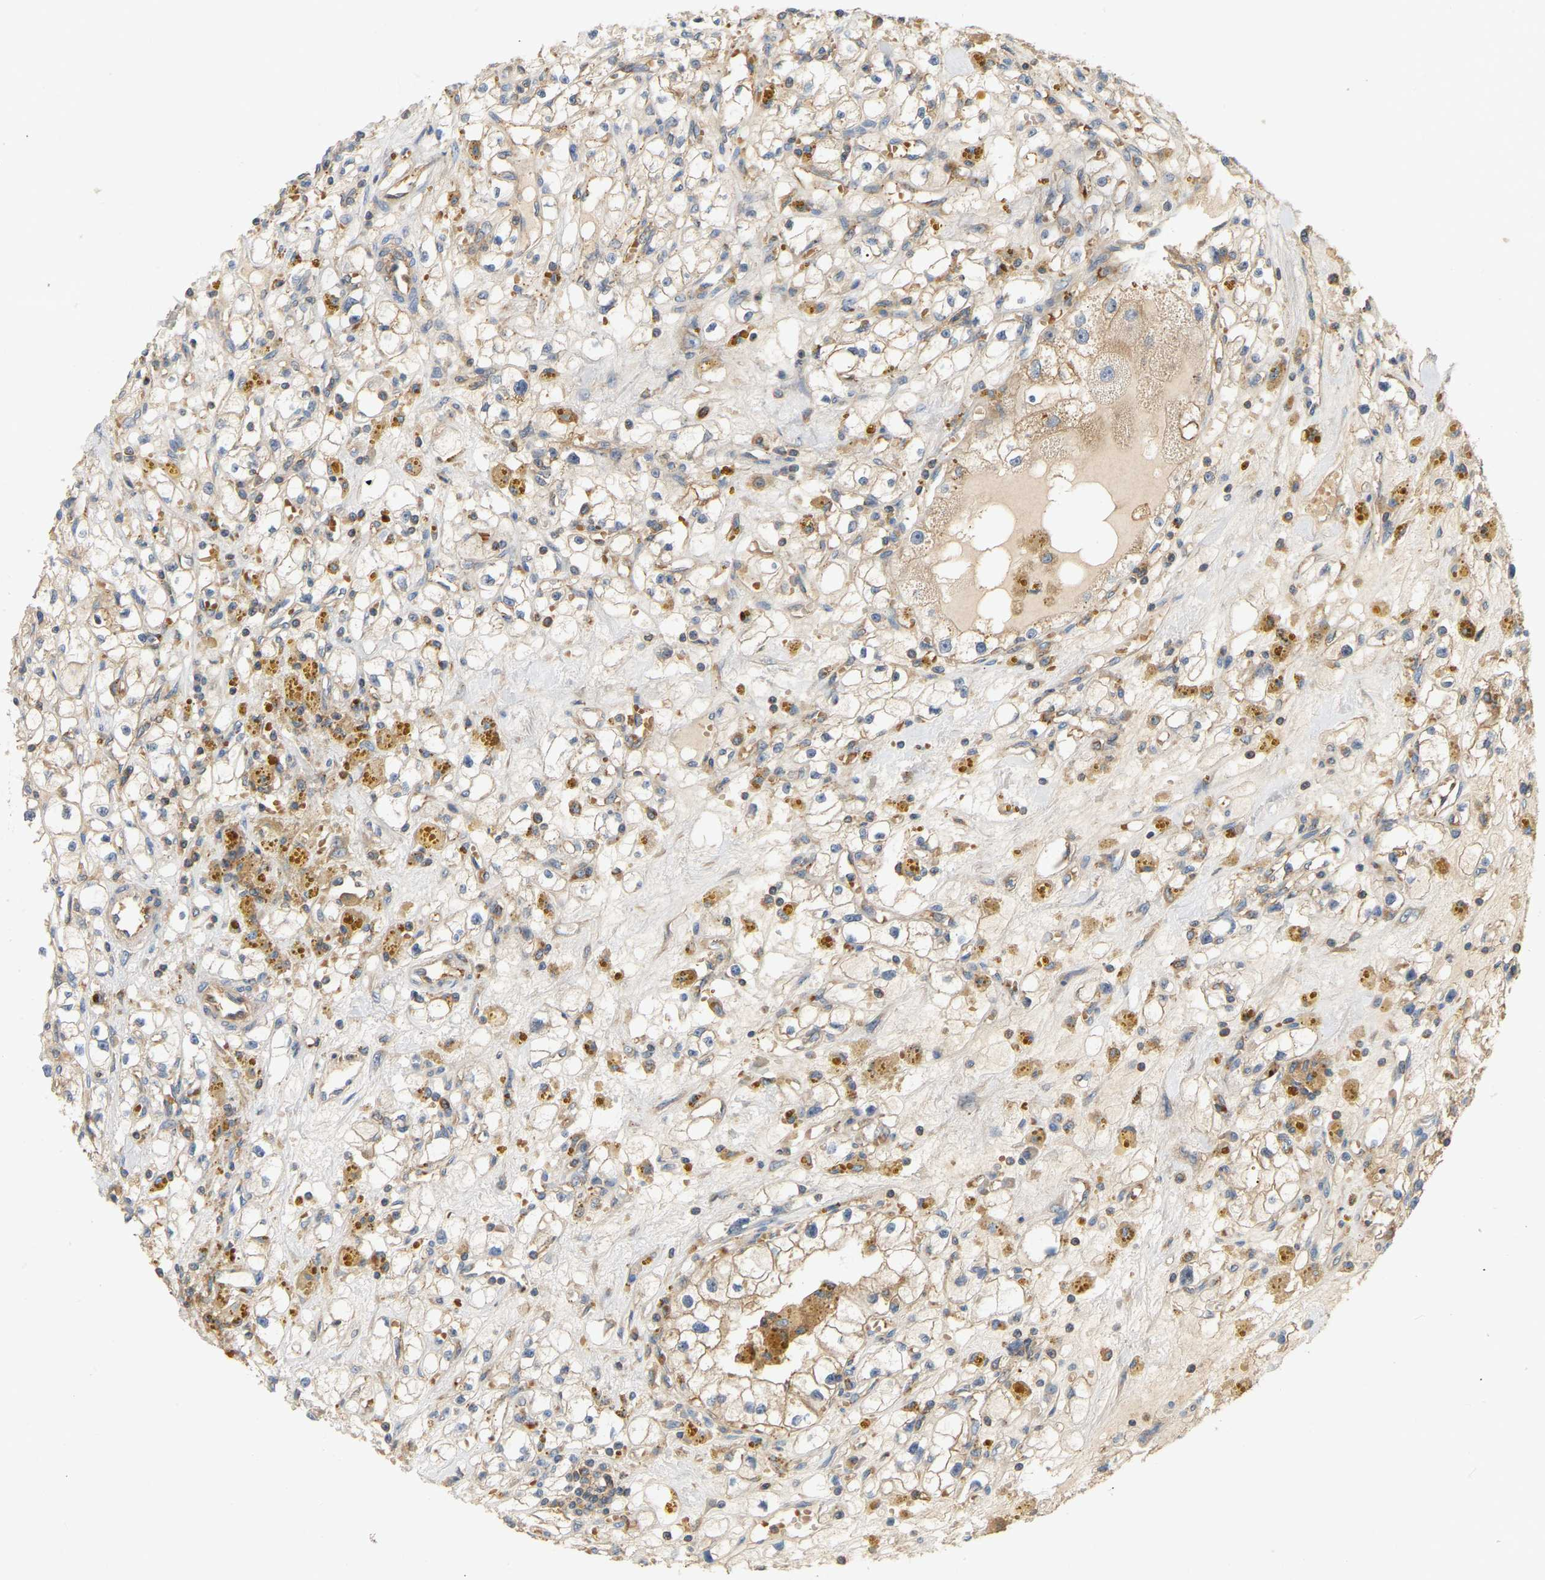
{"staining": {"intensity": "weak", "quantity": "<25%", "location": "cytoplasmic/membranous"}, "tissue": "renal cancer", "cell_type": "Tumor cells", "image_type": "cancer", "snomed": [{"axis": "morphology", "description": "Adenocarcinoma, NOS"}, {"axis": "topography", "description": "Kidney"}], "caption": "DAB immunohistochemical staining of adenocarcinoma (renal) reveals no significant positivity in tumor cells.", "gene": "AKAP13", "patient": {"sex": "male", "age": 56}}